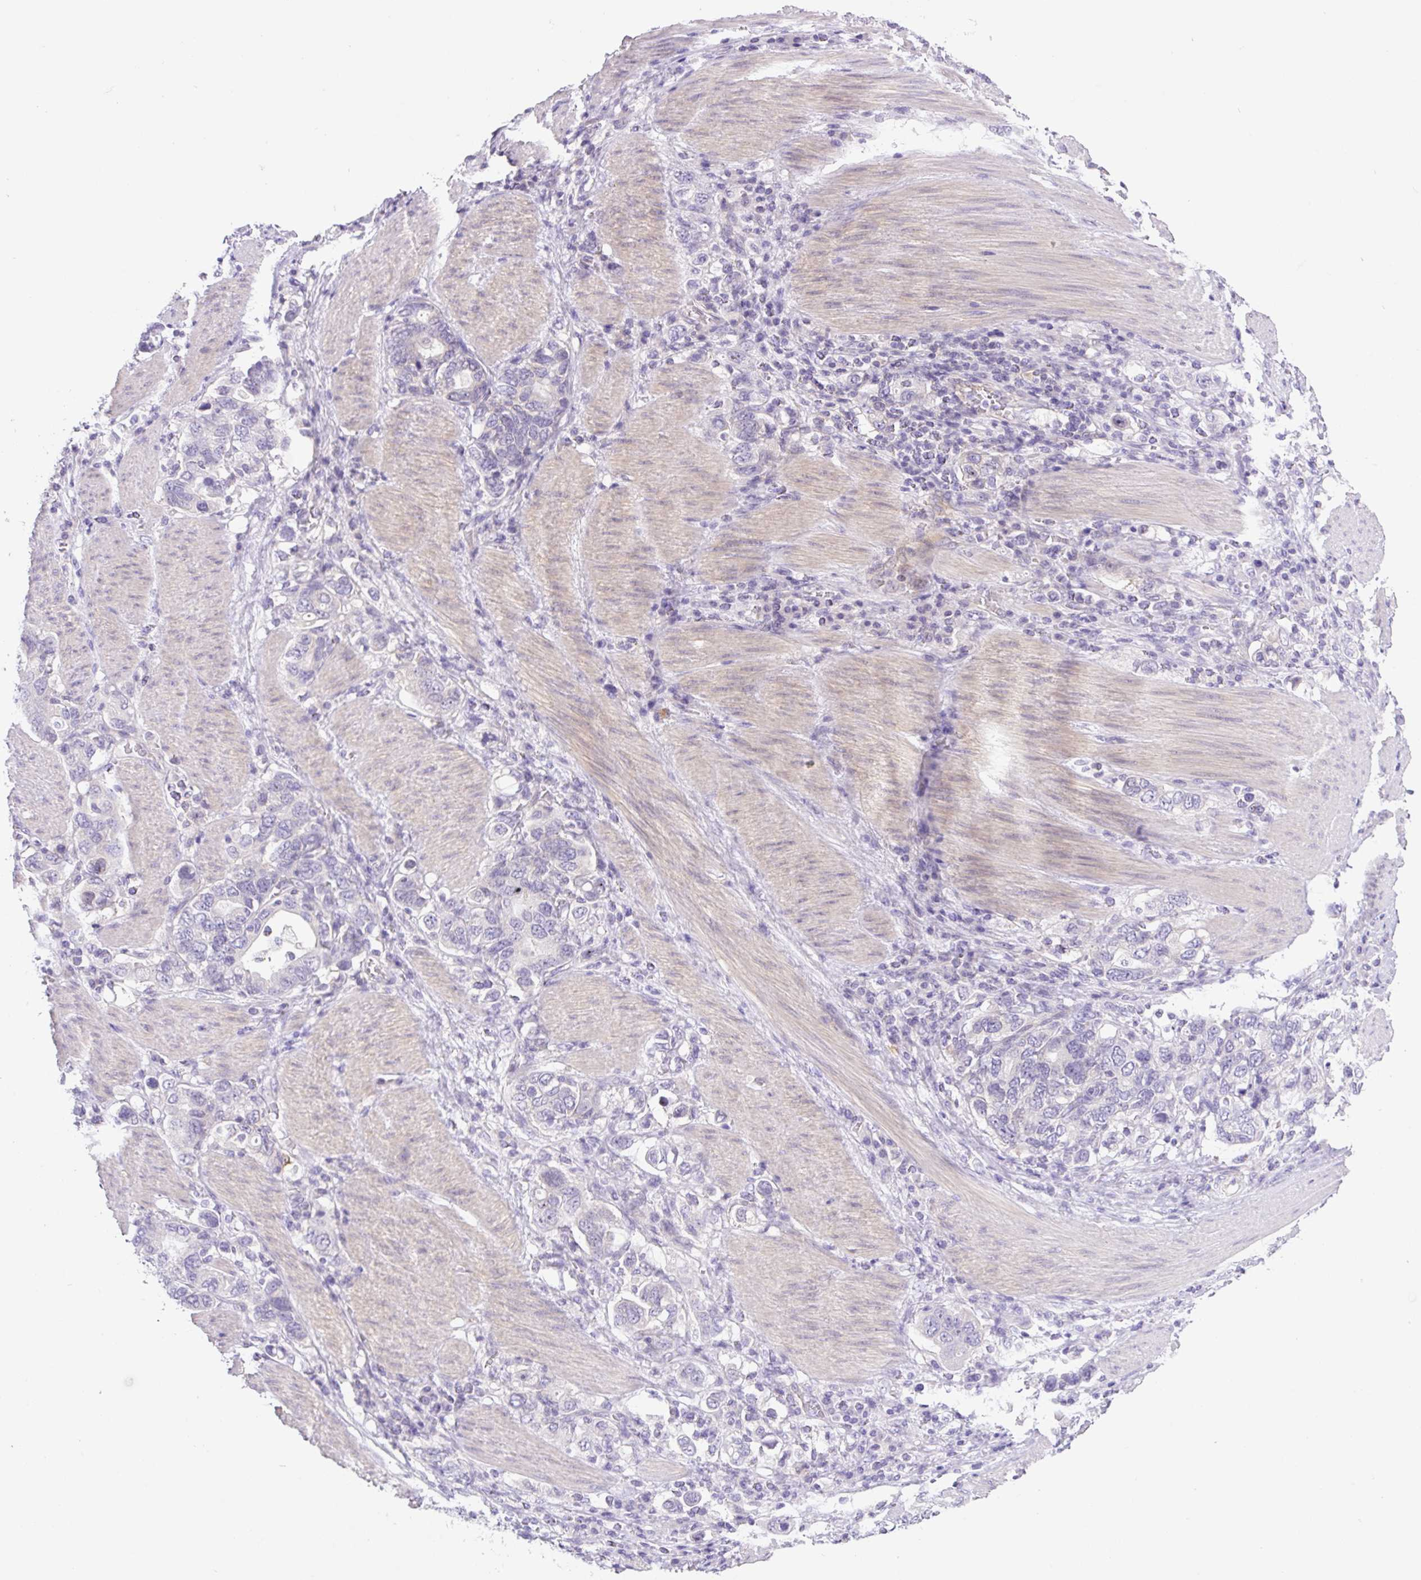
{"staining": {"intensity": "negative", "quantity": "none", "location": "none"}, "tissue": "stomach cancer", "cell_type": "Tumor cells", "image_type": "cancer", "snomed": [{"axis": "morphology", "description": "Adenocarcinoma, NOS"}, {"axis": "topography", "description": "Stomach, upper"}, {"axis": "topography", "description": "Stomach"}], "caption": "A high-resolution micrograph shows immunohistochemistry (IHC) staining of adenocarcinoma (stomach), which exhibits no significant staining in tumor cells. Brightfield microscopy of immunohistochemistry (IHC) stained with DAB (3,3'-diaminobenzidine) (brown) and hematoxylin (blue), captured at high magnification.", "gene": "CAMK2B", "patient": {"sex": "male", "age": 62}}